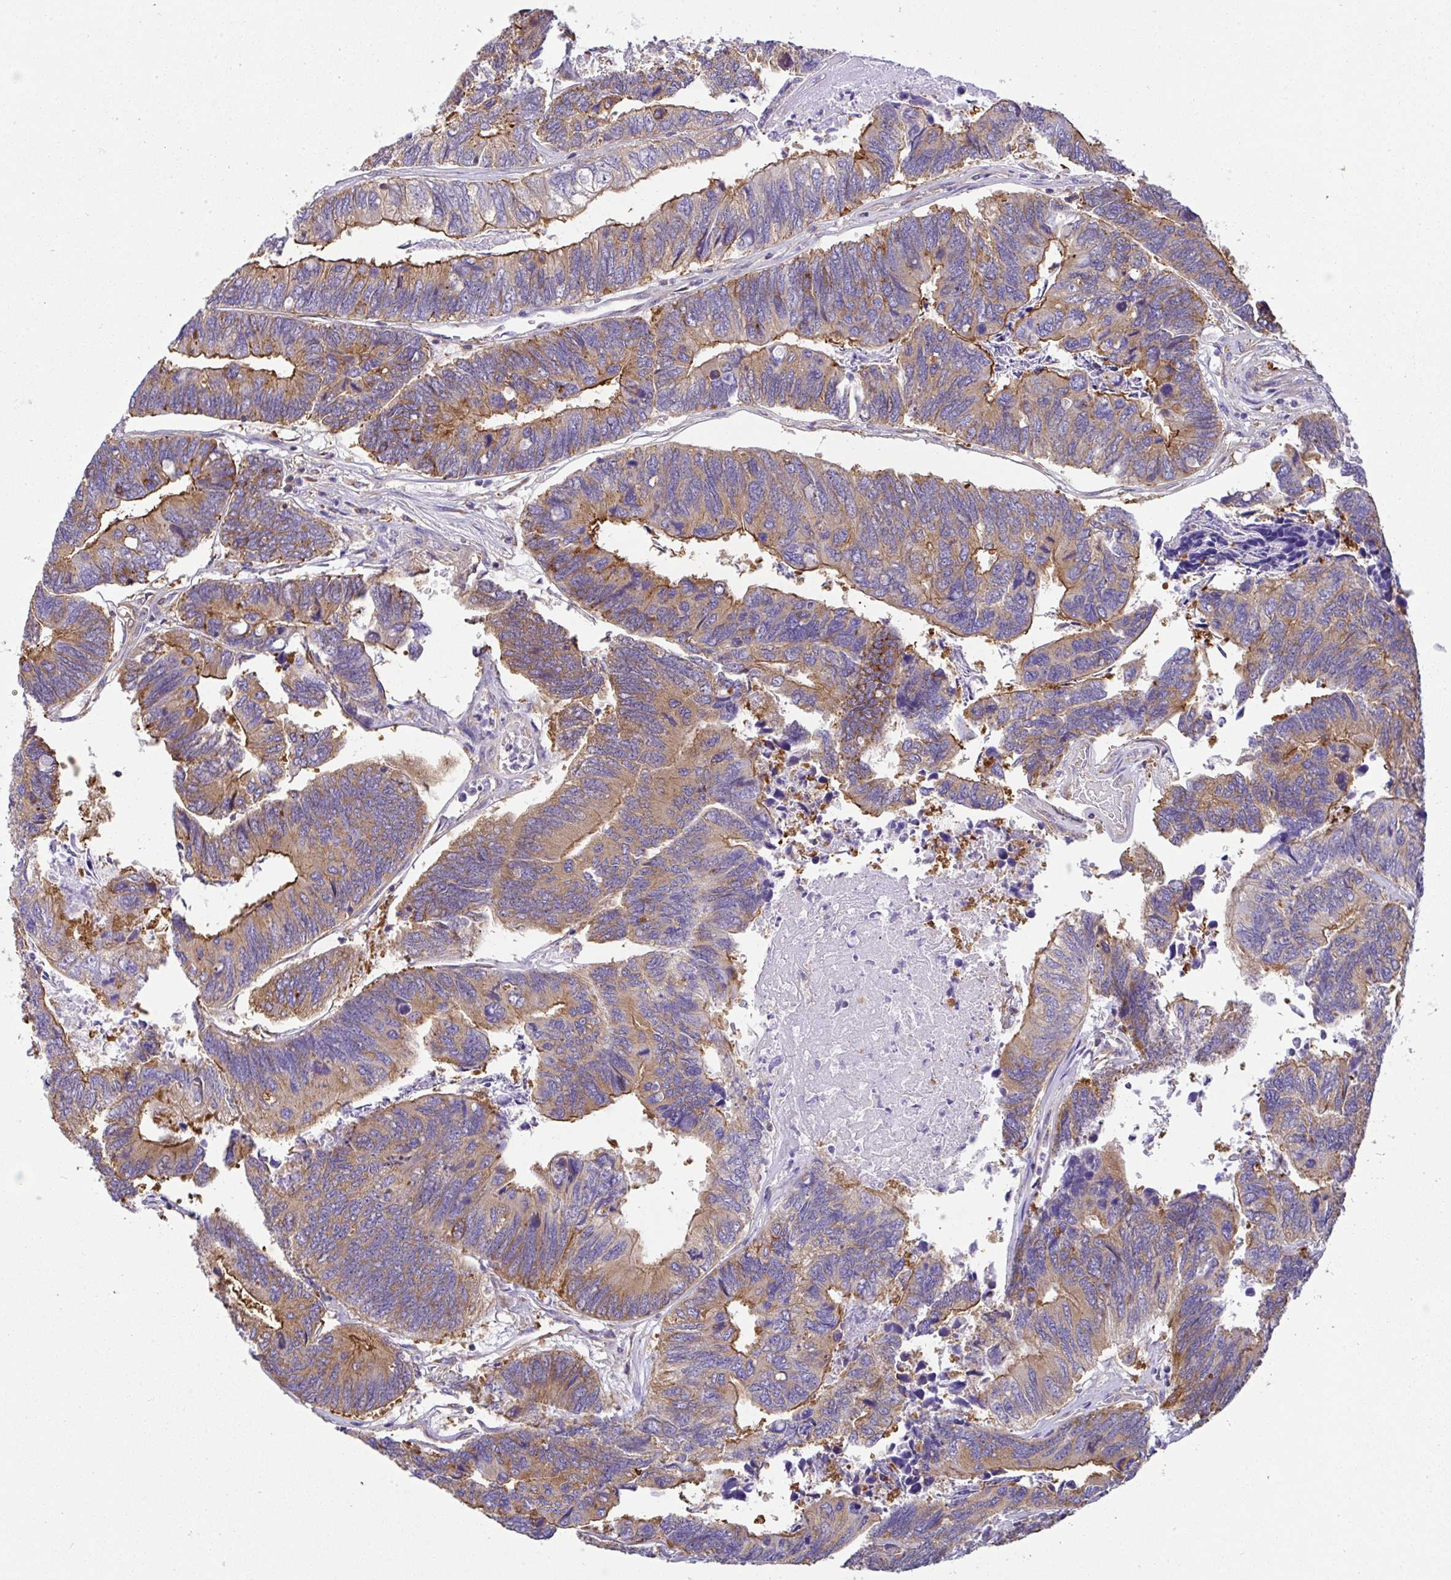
{"staining": {"intensity": "moderate", "quantity": ">75%", "location": "cytoplasmic/membranous"}, "tissue": "colorectal cancer", "cell_type": "Tumor cells", "image_type": "cancer", "snomed": [{"axis": "morphology", "description": "Adenocarcinoma, NOS"}, {"axis": "topography", "description": "Colon"}], "caption": "IHC image of neoplastic tissue: colorectal cancer (adenocarcinoma) stained using IHC shows medium levels of moderate protein expression localized specifically in the cytoplasmic/membranous of tumor cells, appearing as a cytoplasmic/membranous brown color.", "gene": "GFPT2", "patient": {"sex": "female", "age": 67}}